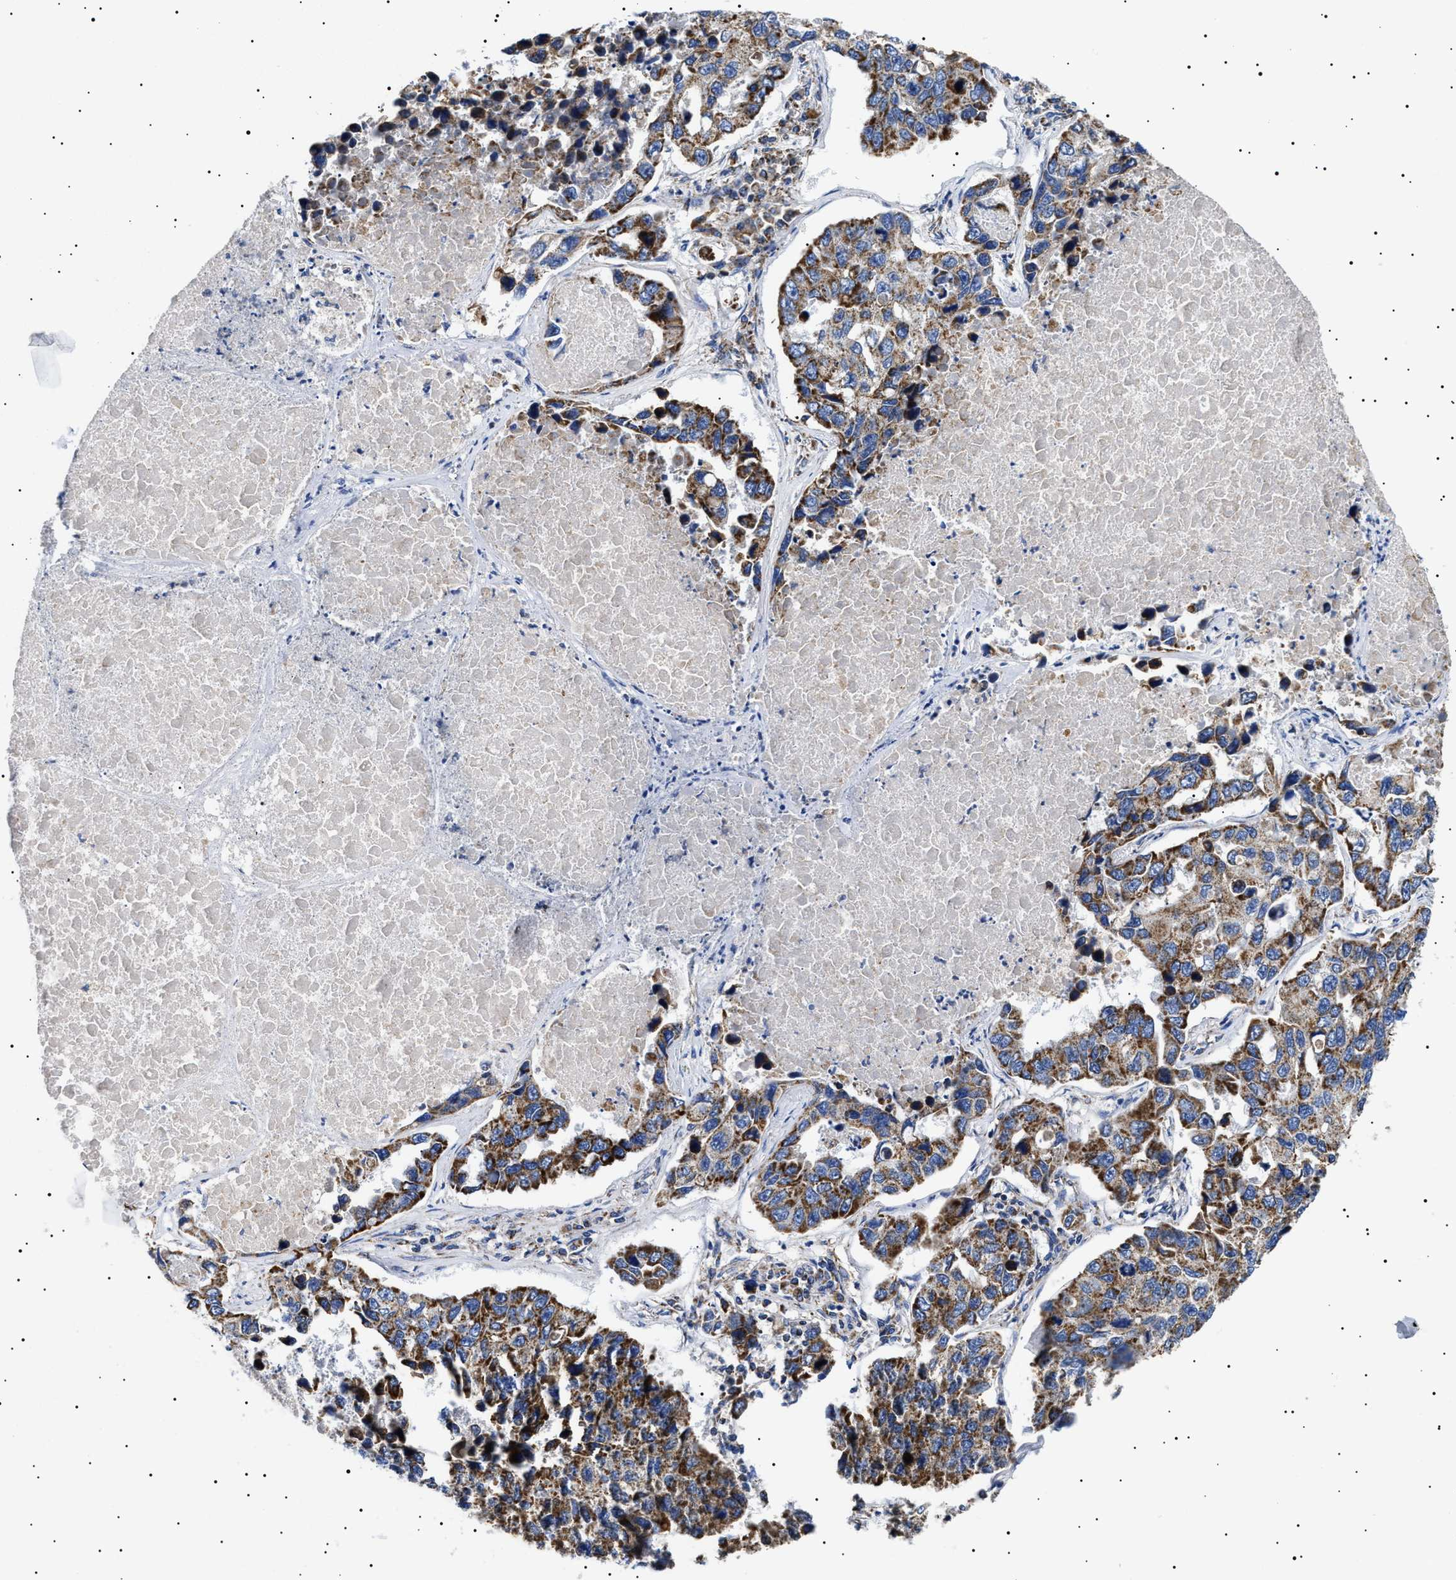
{"staining": {"intensity": "strong", "quantity": ">75%", "location": "cytoplasmic/membranous"}, "tissue": "lung cancer", "cell_type": "Tumor cells", "image_type": "cancer", "snomed": [{"axis": "morphology", "description": "Adenocarcinoma, NOS"}, {"axis": "topography", "description": "Lung"}], "caption": "Immunohistochemistry image of neoplastic tissue: lung cancer (adenocarcinoma) stained using immunohistochemistry (IHC) exhibits high levels of strong protein expression localized specifically in the cytoplasmic/membranous of tumor cells, appearing as a cytoplasmic/membranous brown color.", "gene": "CHRDL2", "patient": {"sex": "male", "age": 64}}